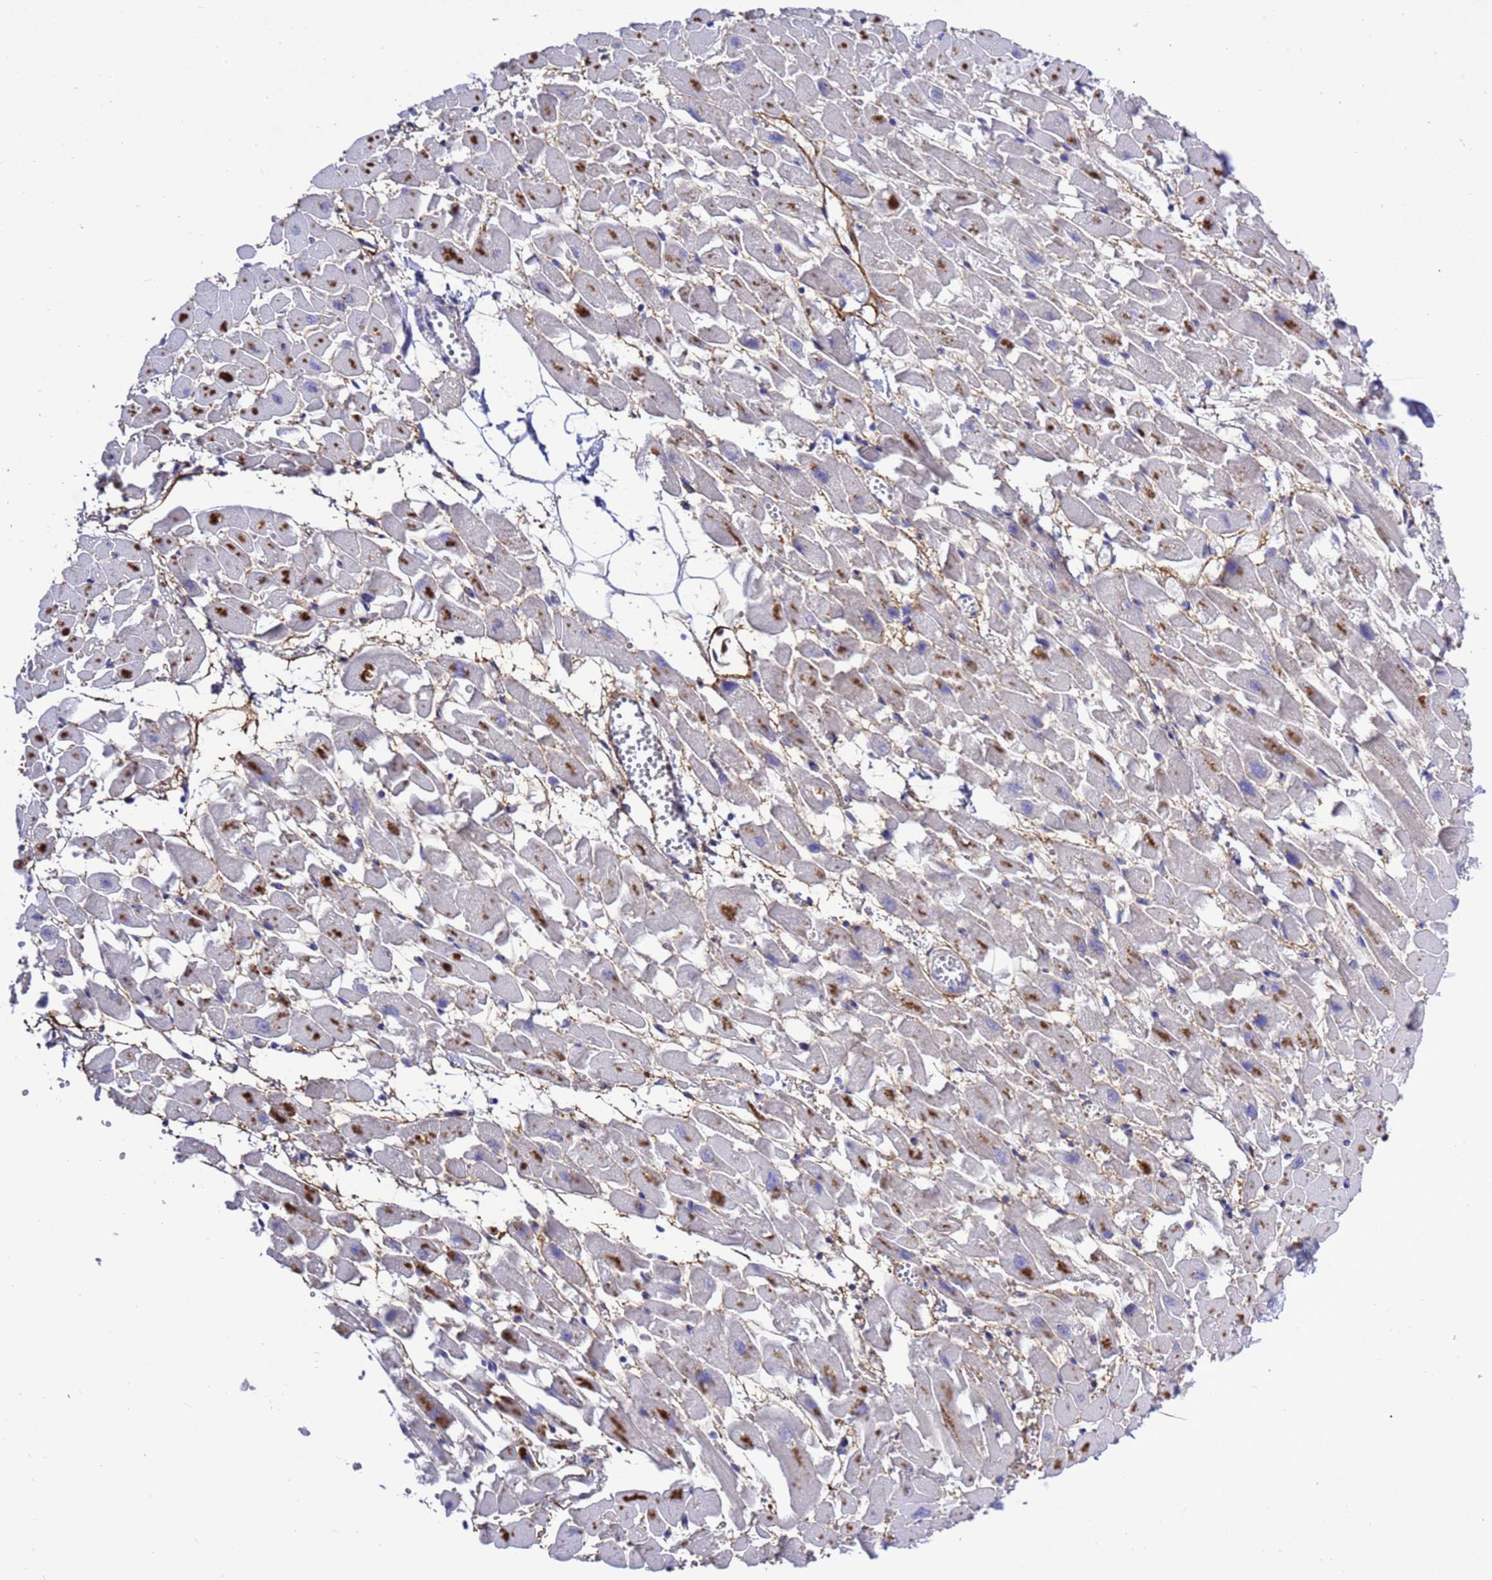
{"staining": {"intensity": "negative", "quantity": "none", "location": "none"}, "tissue": "heart muscle", "cell_type": "Cardiomyocytes", "image_type": "normal", "snomed": [{"axis": "morphology", "description": "Normal tissue, NOS"}, {"axis": "topography", "description": "Heart"}], "caption": "Micrograph shows no significant protein expression in cardiomyocytes of normal heart muscle.", "gene": "FOXRED1", "patient": {"sex": "female", "age": 64}}